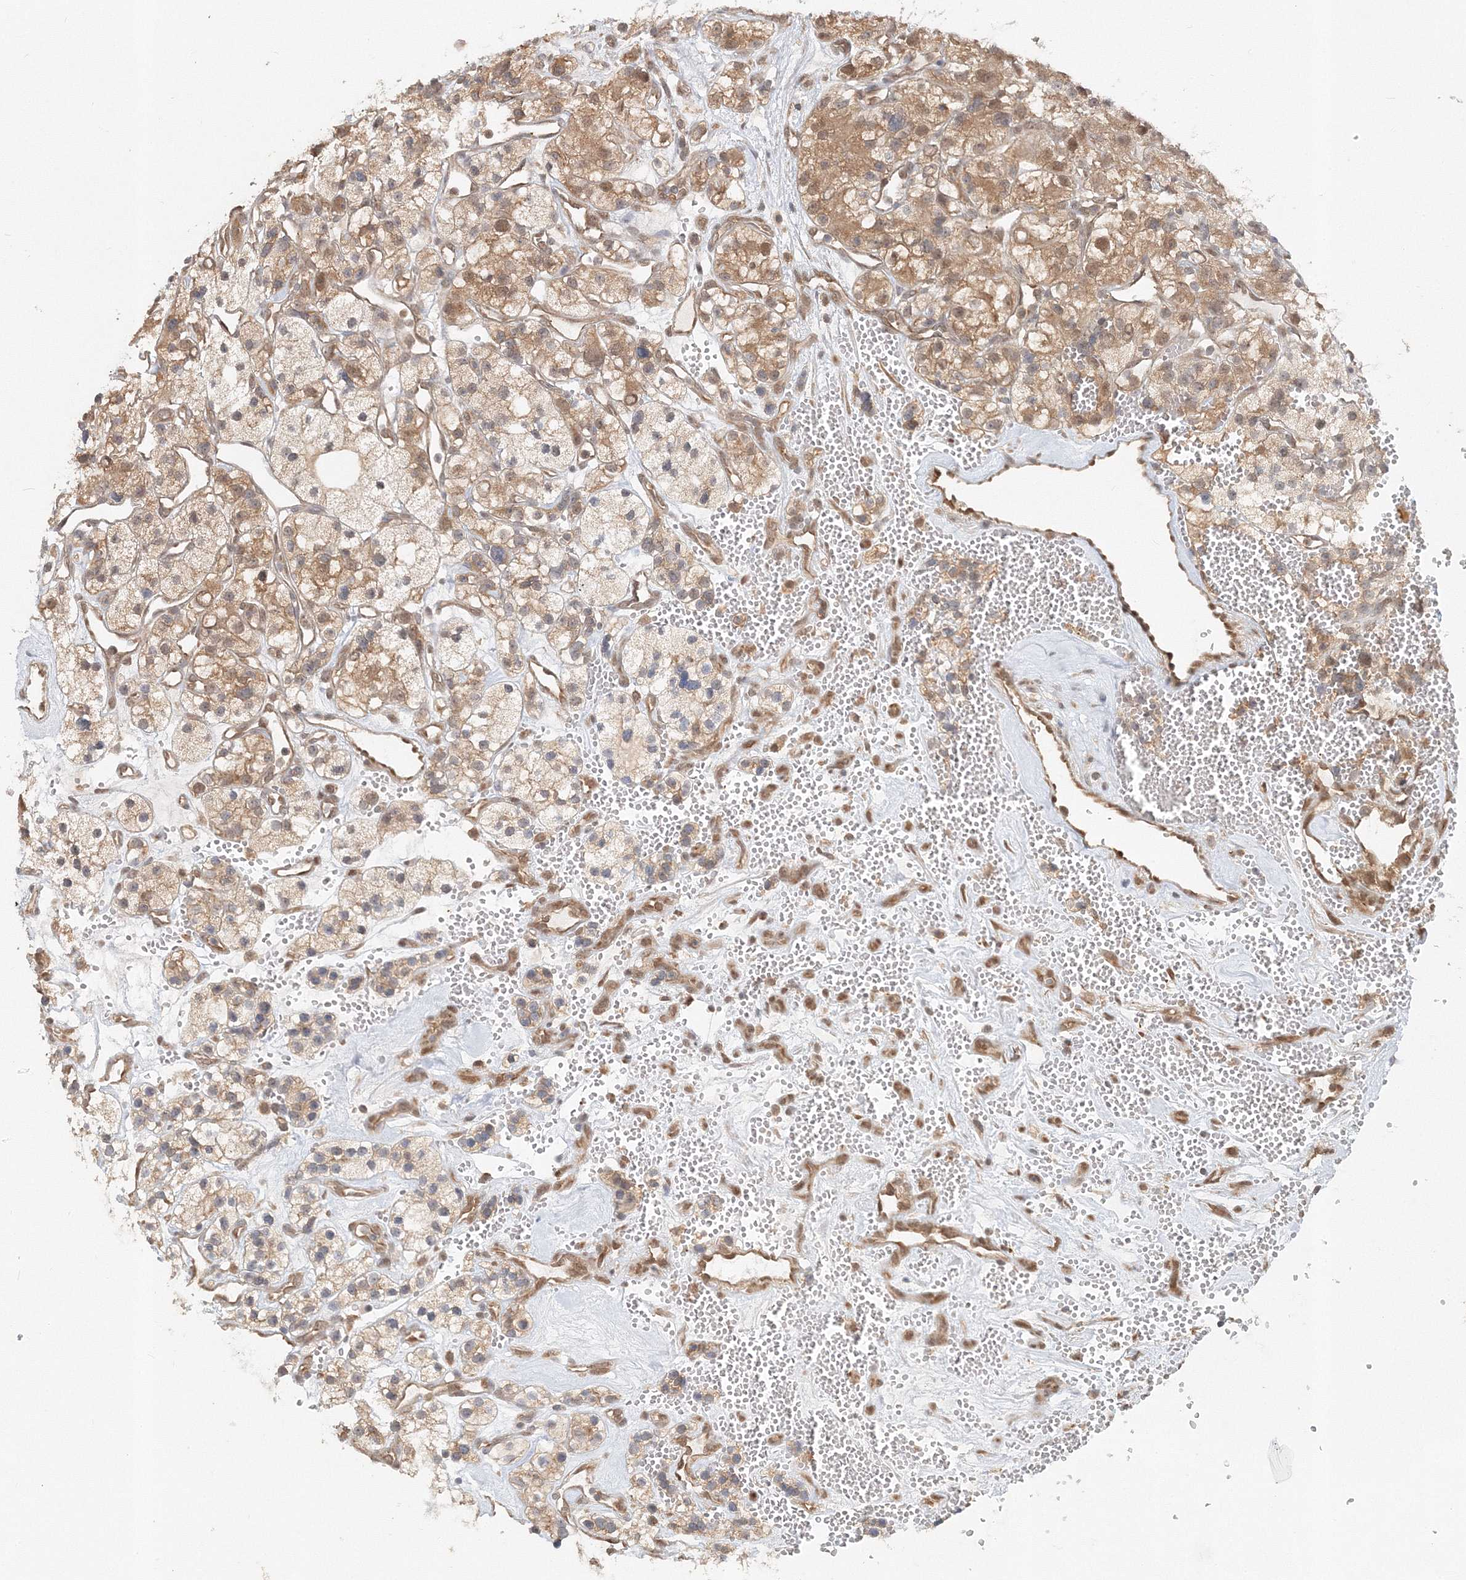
{"staining": {"intensity": "moderate", "quantity": ">75%", "location": "cytoplasmic/membranous"}, "tissue": "renal cancer", "cell_type": "Tumor cells", "image_type": "cancer", "snomed": [{"axis": "morphology", "description": "Adenocarcinoma, NOS"}, {"axis": "topography", "description": "Kidney"}], "caption": "A medium amount of moderate cytoplasmic/membranous positivity is present in approximately >75% of tumor cells in renal cancer tissue.", "gene": "PSMD6", "patient": {"sex": "female", "age": 57}}